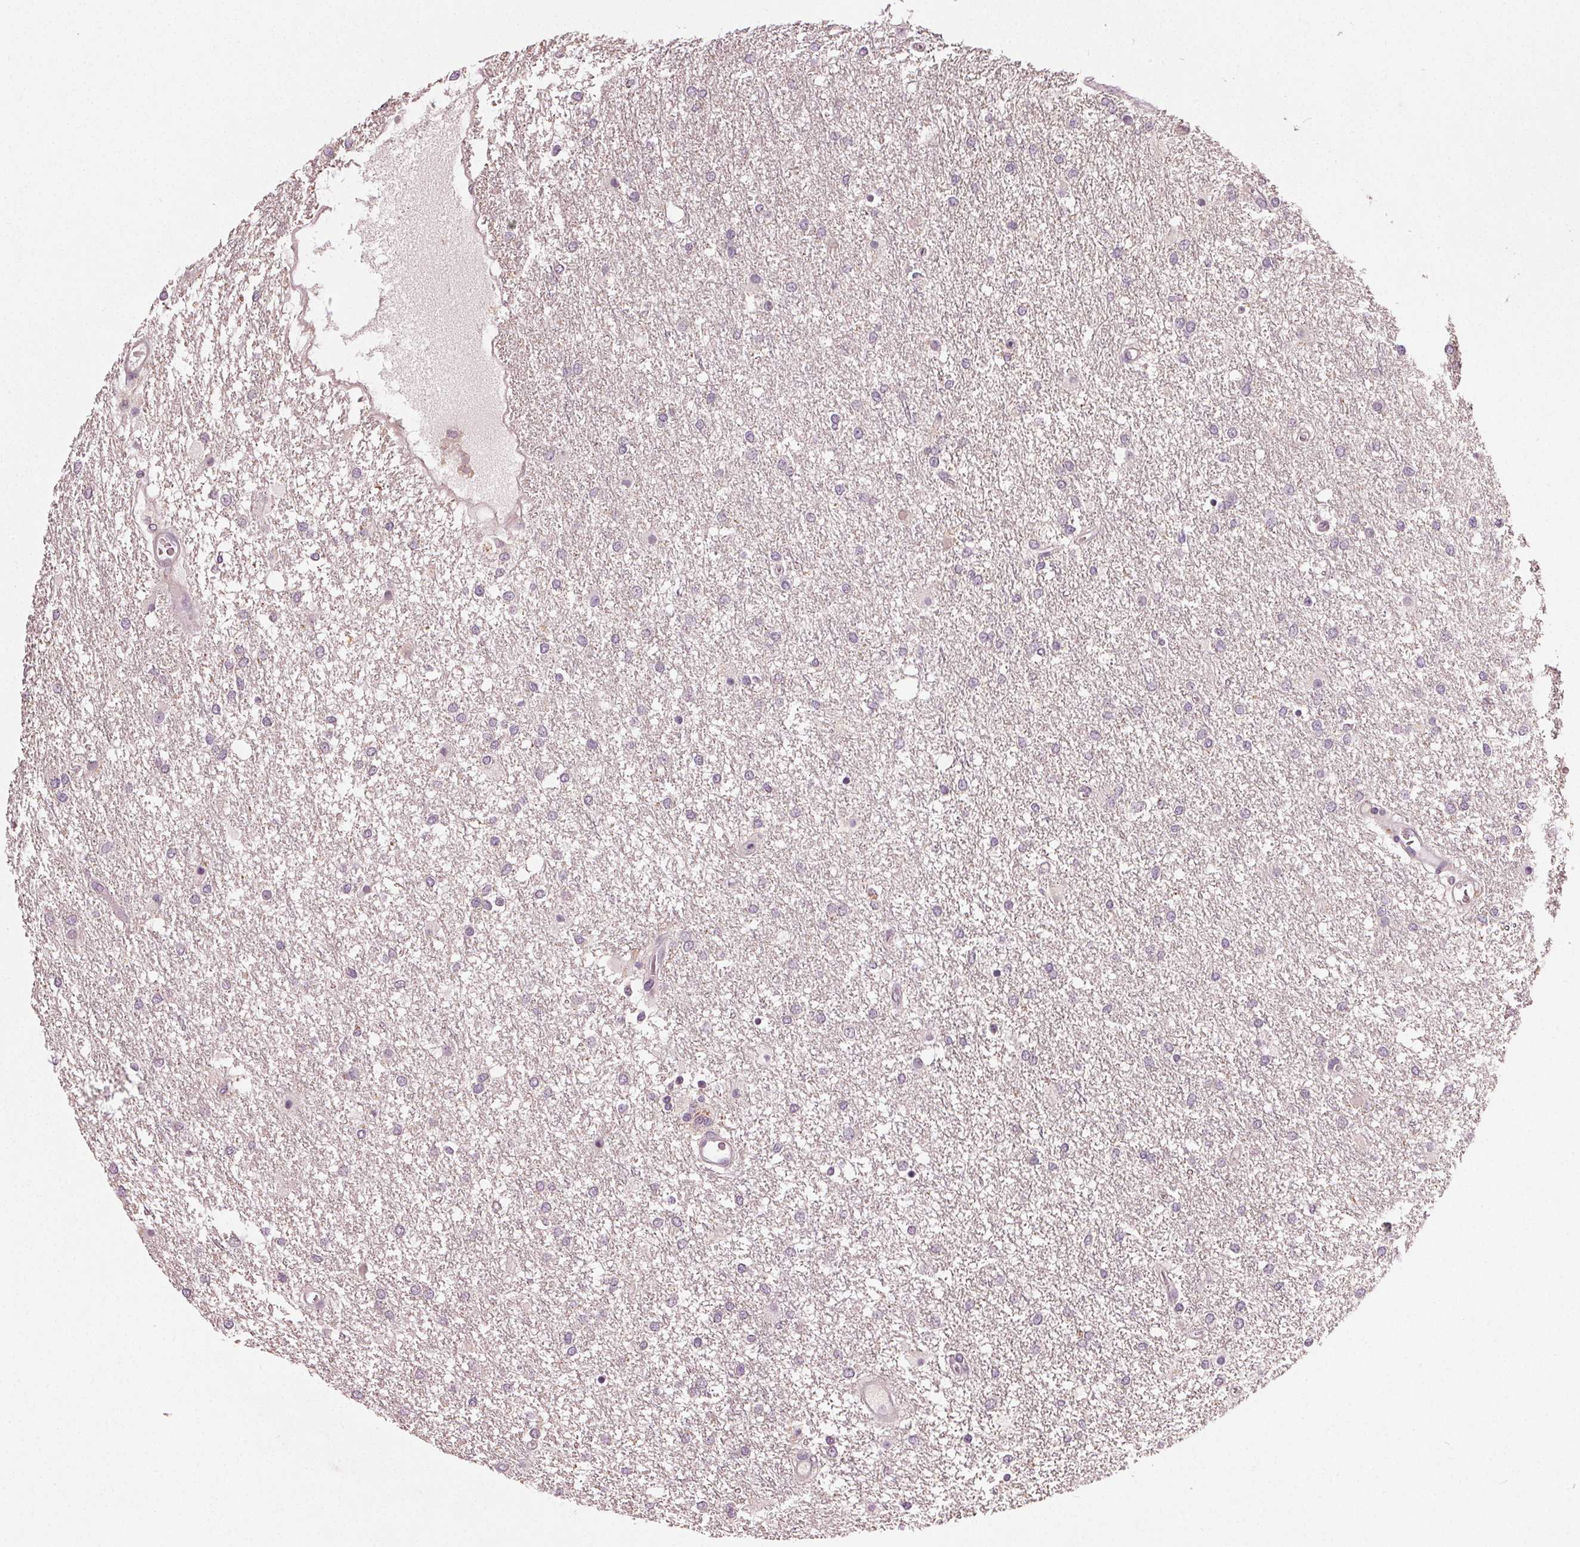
{"staining": {"intensity": "negative", "quantity": "none", "location": "none"}, "tissue": "glioma", "cell_type": "Tumor cells", "image_type": "cancer", "snomed": [{"axis": "morphology", "description": "Glioma, malignant, High grade"}, {"axis": "topography", "description": "Brain"}], "caption": "Tumor cells show no significant protein expression in glioma. (DAB IHC, high magnification).", "gene": "ZNF605", "patient": {"sex": "female", "age": 61}}